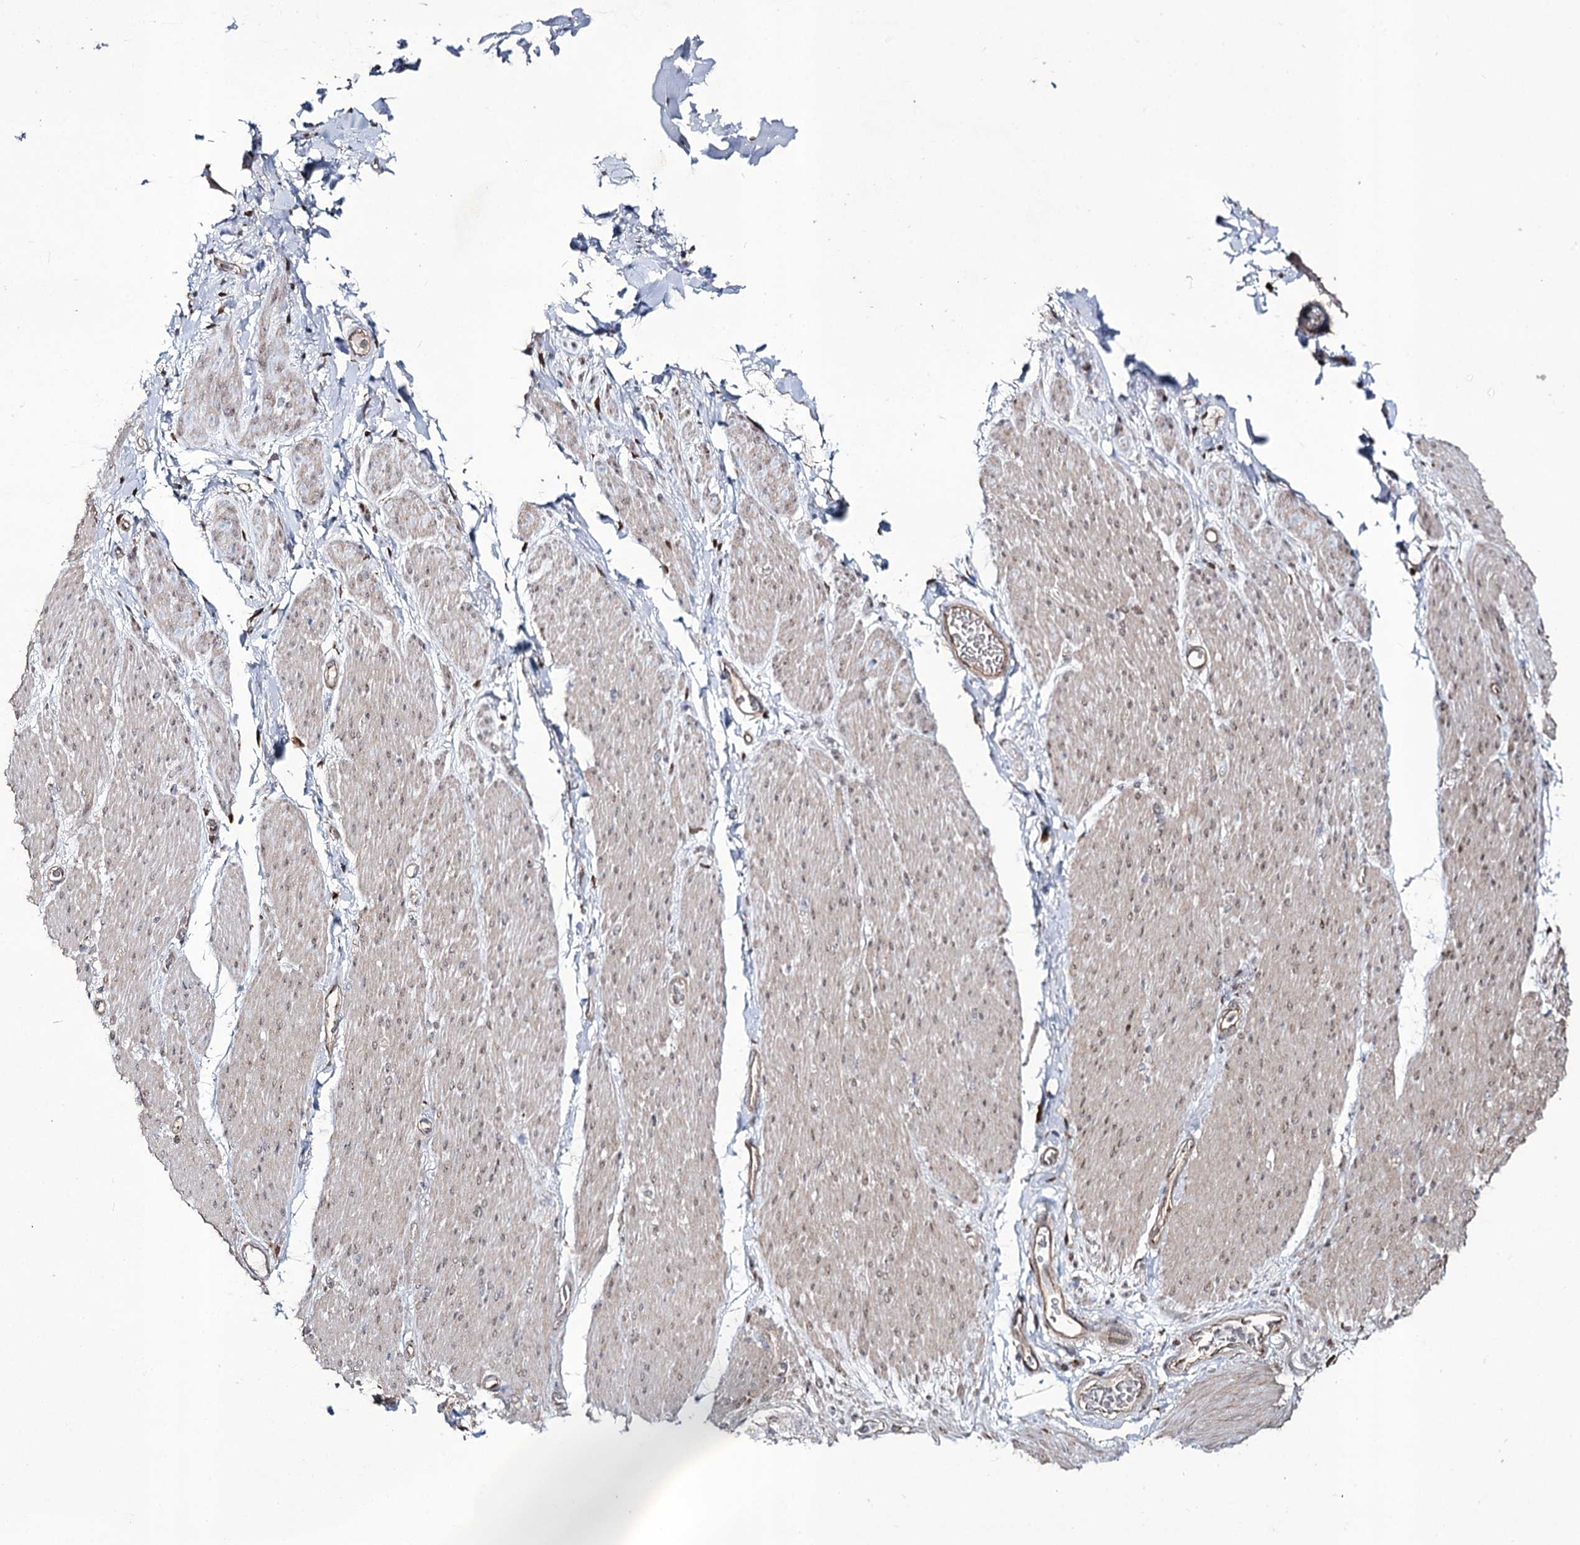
{"staining": {"intensity": "negative", "quantity": "none", "location": "none"}, "tissue": "adipose tissue", "cell_type": "Adipocytes", "image_type": "normal", "snomed": [{"axis": "morphology", "description": "Normal tissue, NOS"}, {"axis": "topography", "description": "Colon"}, {"axis": "topography", "description": "Peripheral nerve tissue"}], "caption": "DAB (3,3'-diaminobenzidine) immunohistochemical staining of benign adipose tissue displays no significant staining in adipocytes.", "gene": "REXO2", "patient": {"sex": "female", "age": 61}}